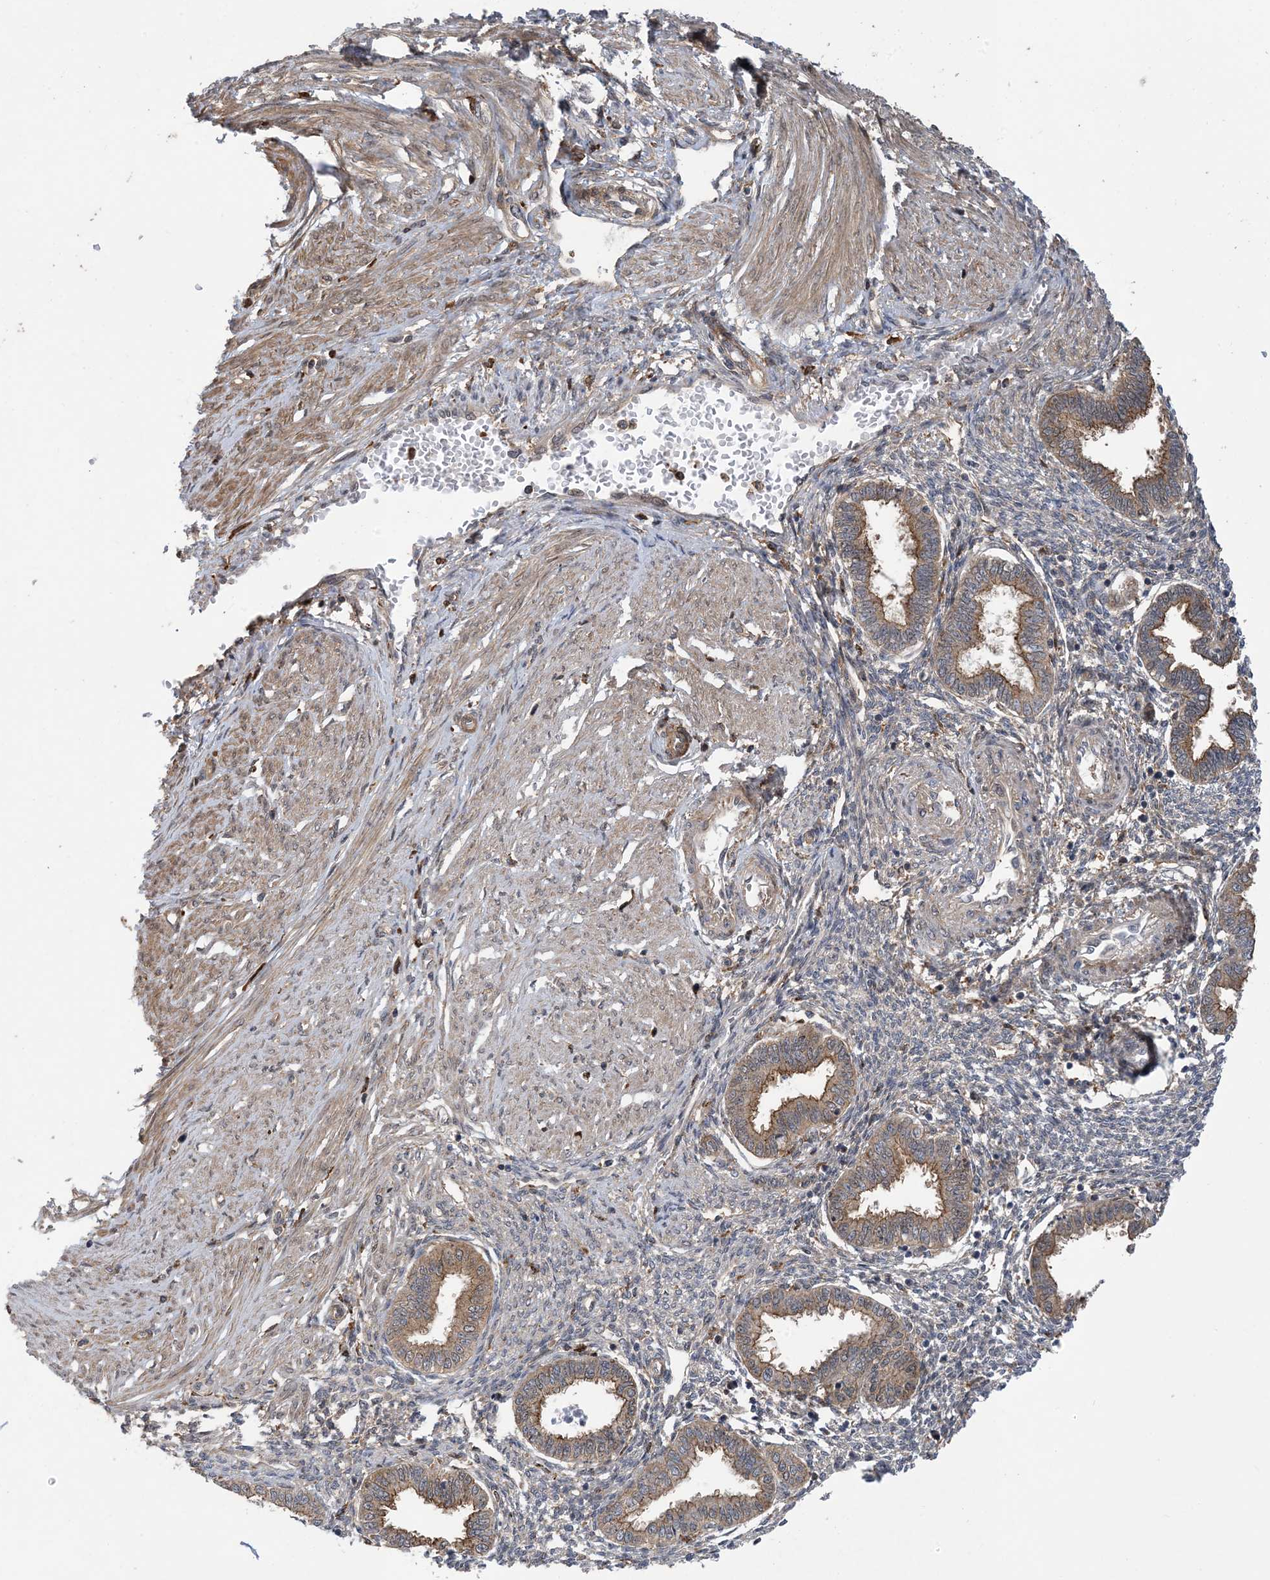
{"staining": {"intensity": "negative", "quantity": "none", "location": "none"}, "tissue": "endometrium", "cell_type": "Cells in endometrial stroma", "image_type": "normal", "snomed": [{"axis": "morphology", "description": "Normal tissue, NOS"}, {"axis": "topography", "description": "Endometrium"}], "caption": "Immunohistochemical staining of unremarkable endometrium shows no significant expression in cells in endometrial stroma.", "gene": "HS1BP3", "patient": {"sex": "female", "age": 33}}